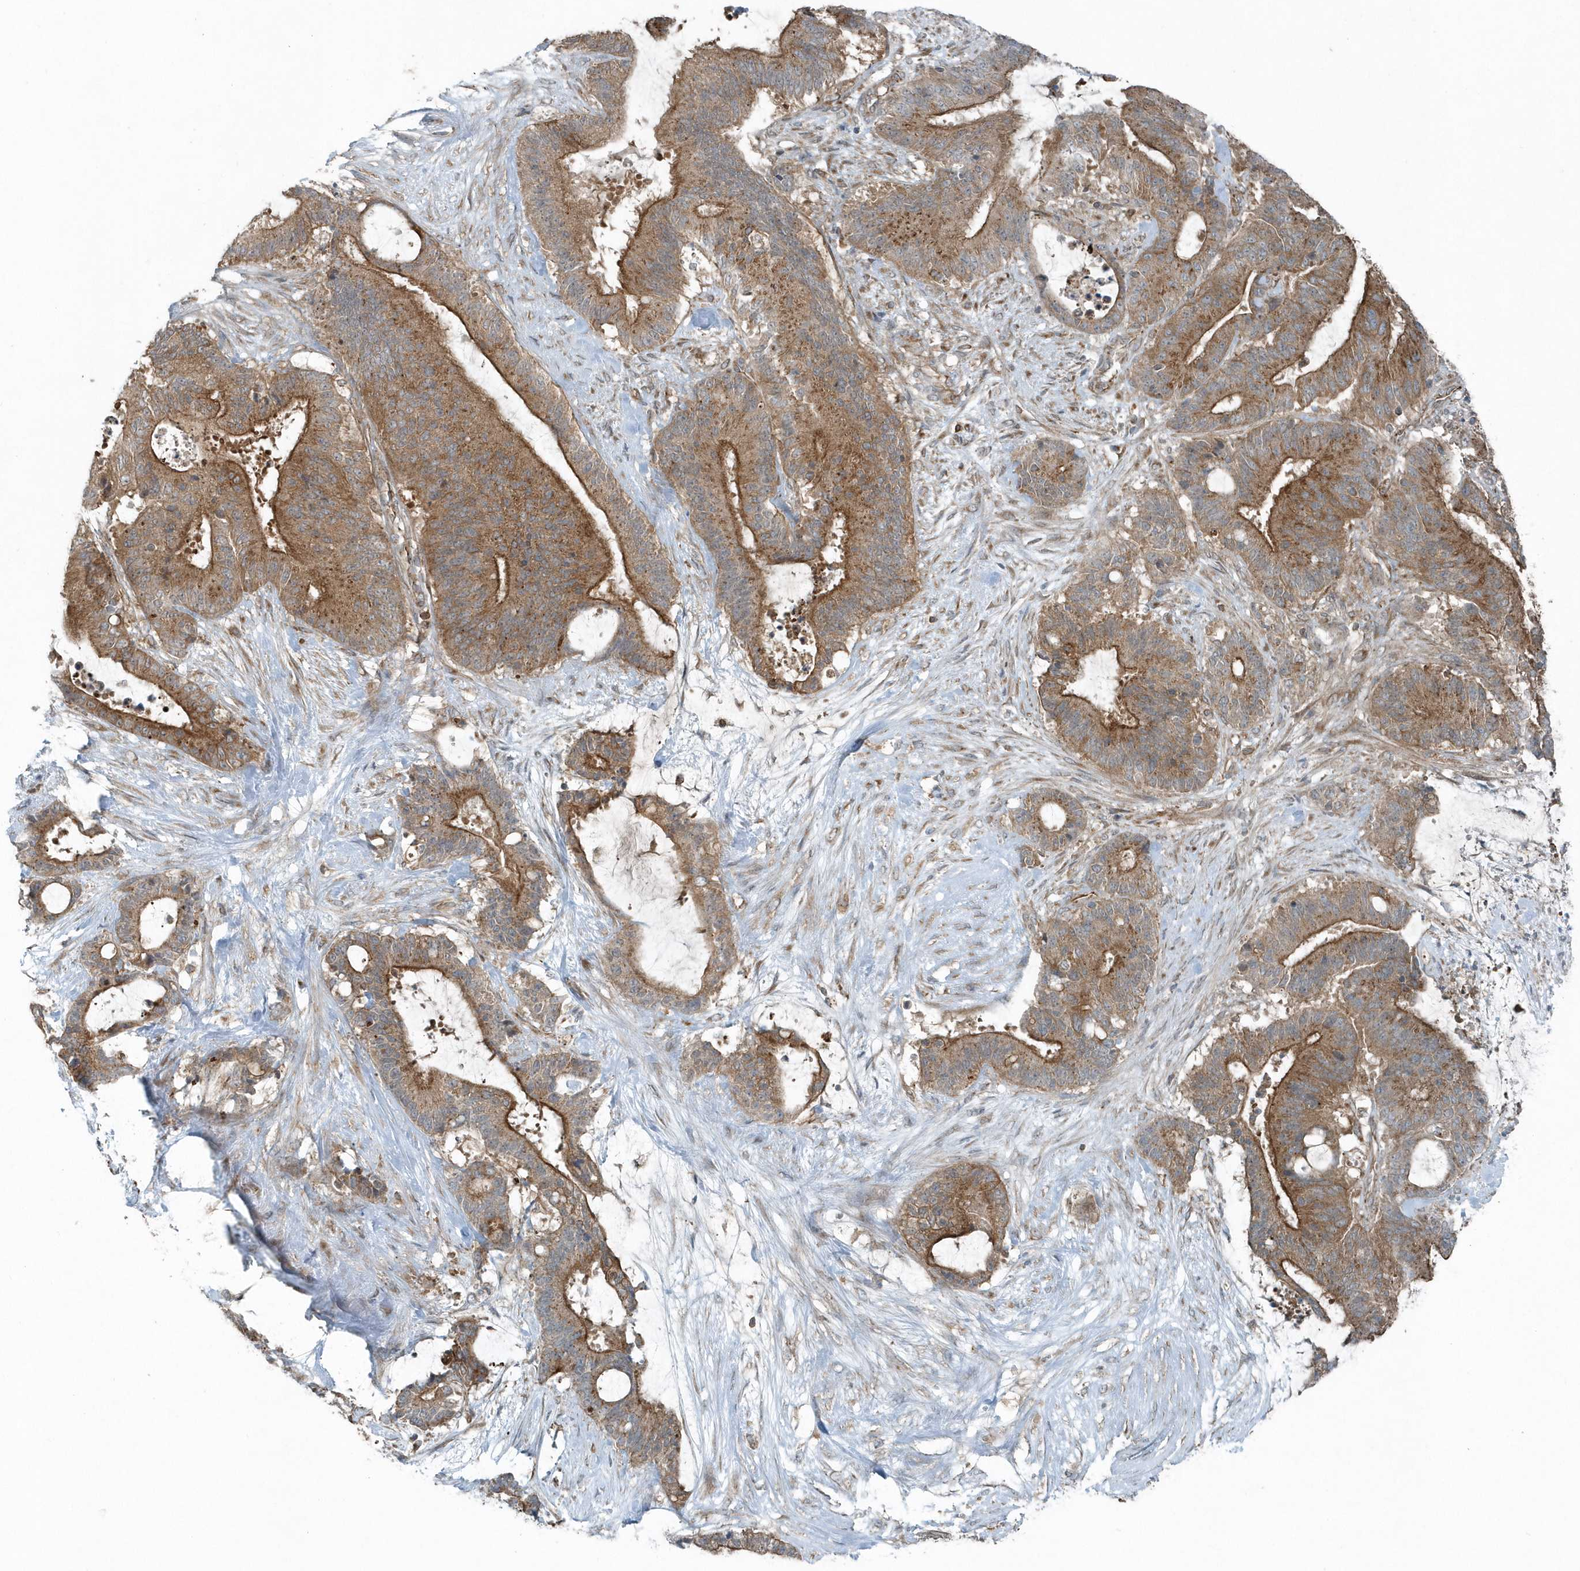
{"staining": {"intensity": "moderate", "quantity": ">75%", "location": "cytoplasmic/membranous"}, "tissue": "liver cancer", "cell_type": "Tumor cells", "image_type": "cancer", "snomed": [{"axis": "morphology", "description": "Normal tissue, NOS"}, {"axis": "morphology", "description": "Cholangiocarcinoma"}, {"axis": "topography", "description": "Liver"}, {"axis": "topography", "description": "Peripheral nerve tissue"}], "caption": "High-power microscopy captured an immunohistochemistry (IHC) photomicrograph of liver cancer, revealing moderate cytoplasmic/membranous expression in approximately >75% of tumor cells.", "gene": "GCC2", "patient": {"sex": "female", "age": 73}}